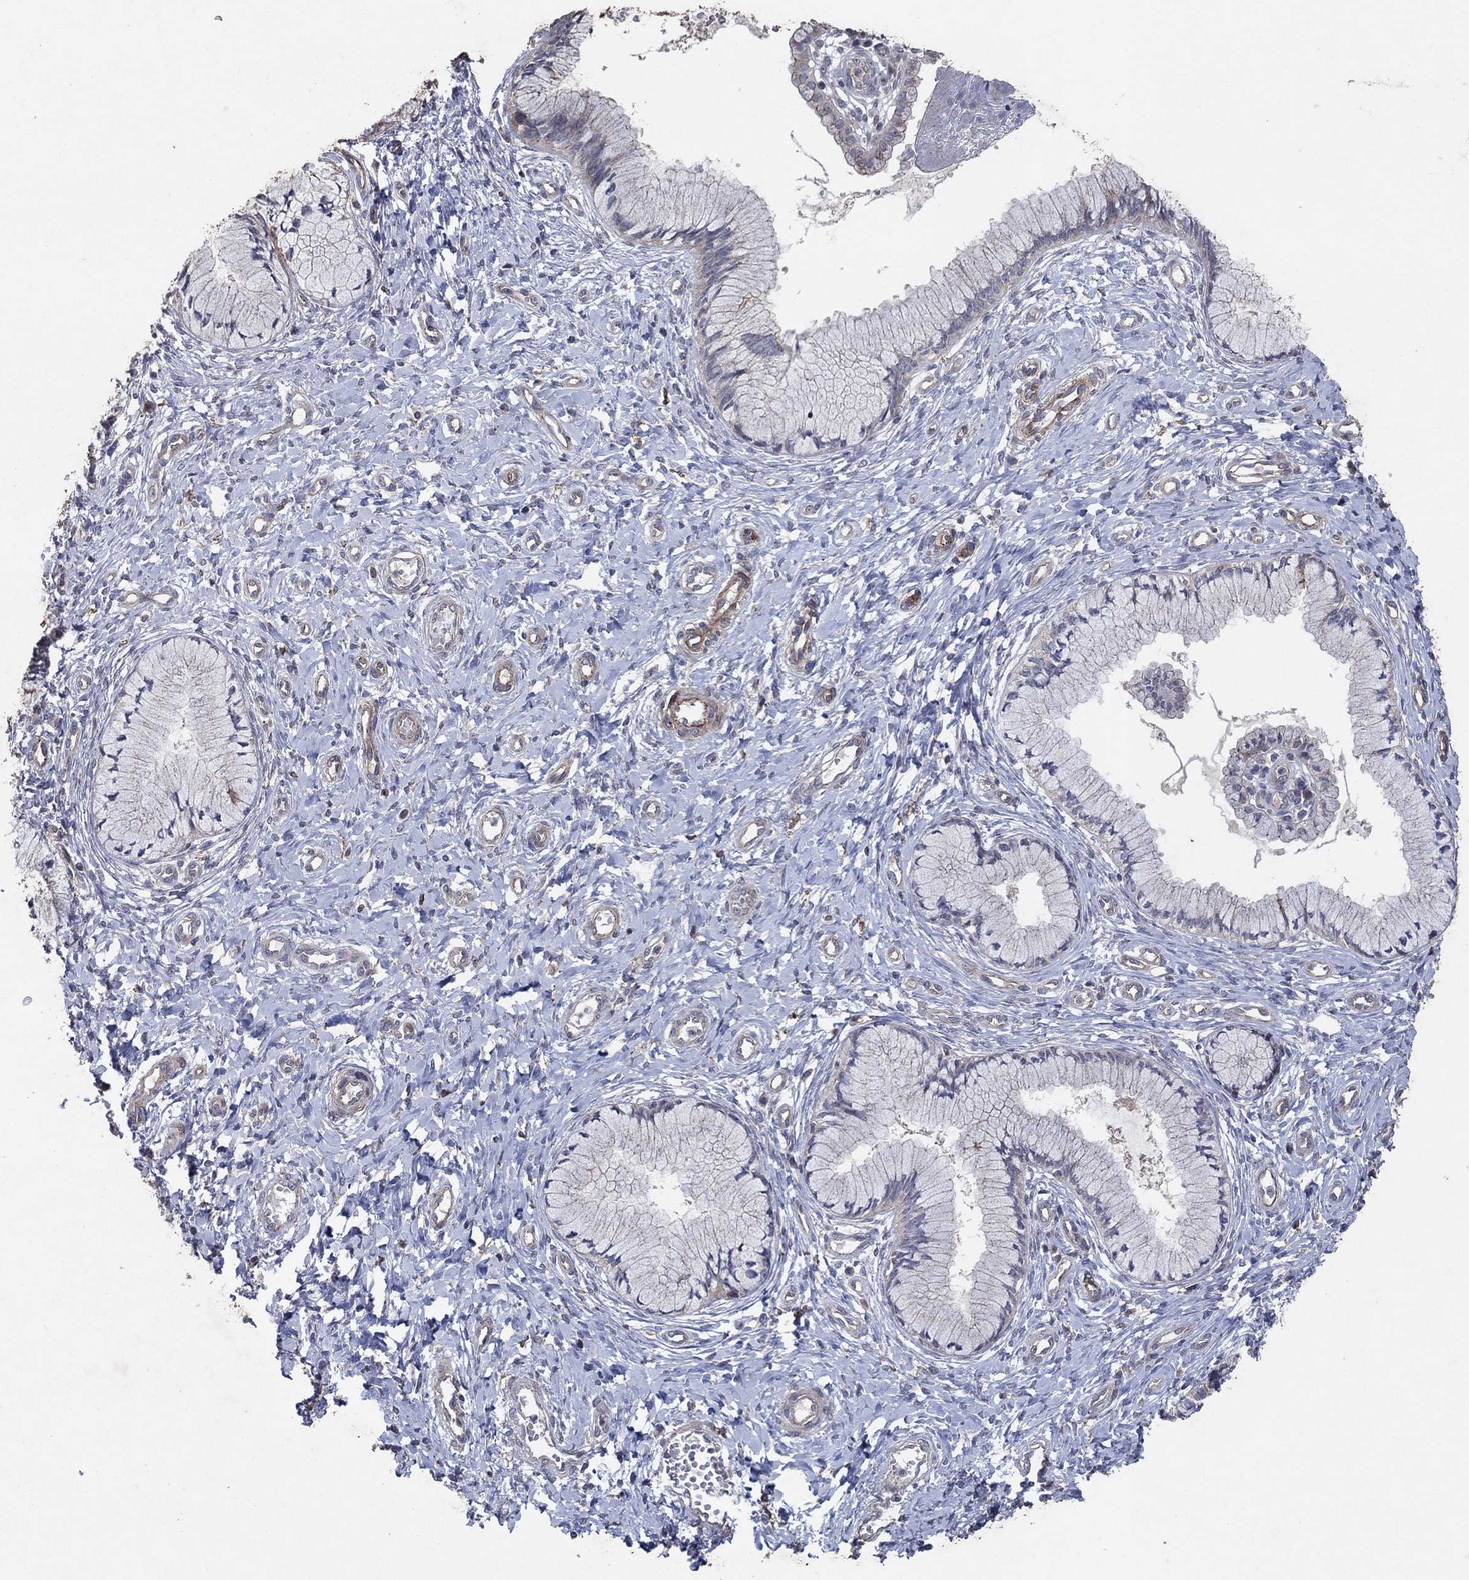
{"staining": {"intensity": "negative", "quantity": "none", "location": "none"}, "tissue": "cervix", "cell_type": "Glandular cells", "image_type": "normal", "snomed": [{"axis": "morphology", "description": "Normal tissue, NOS"}, {"axis": "topography", "description": "Cervix"}], "caption": "High magnification brightfield microscopy of benign cervix stained with DAB (3,3'-diaminobenzidine) (brown) and counterstained with hematoxylin (blue): glandular cells show no significant expression.", "gene": "FRG1", "patient": {"sex": "female", "age": 37}}